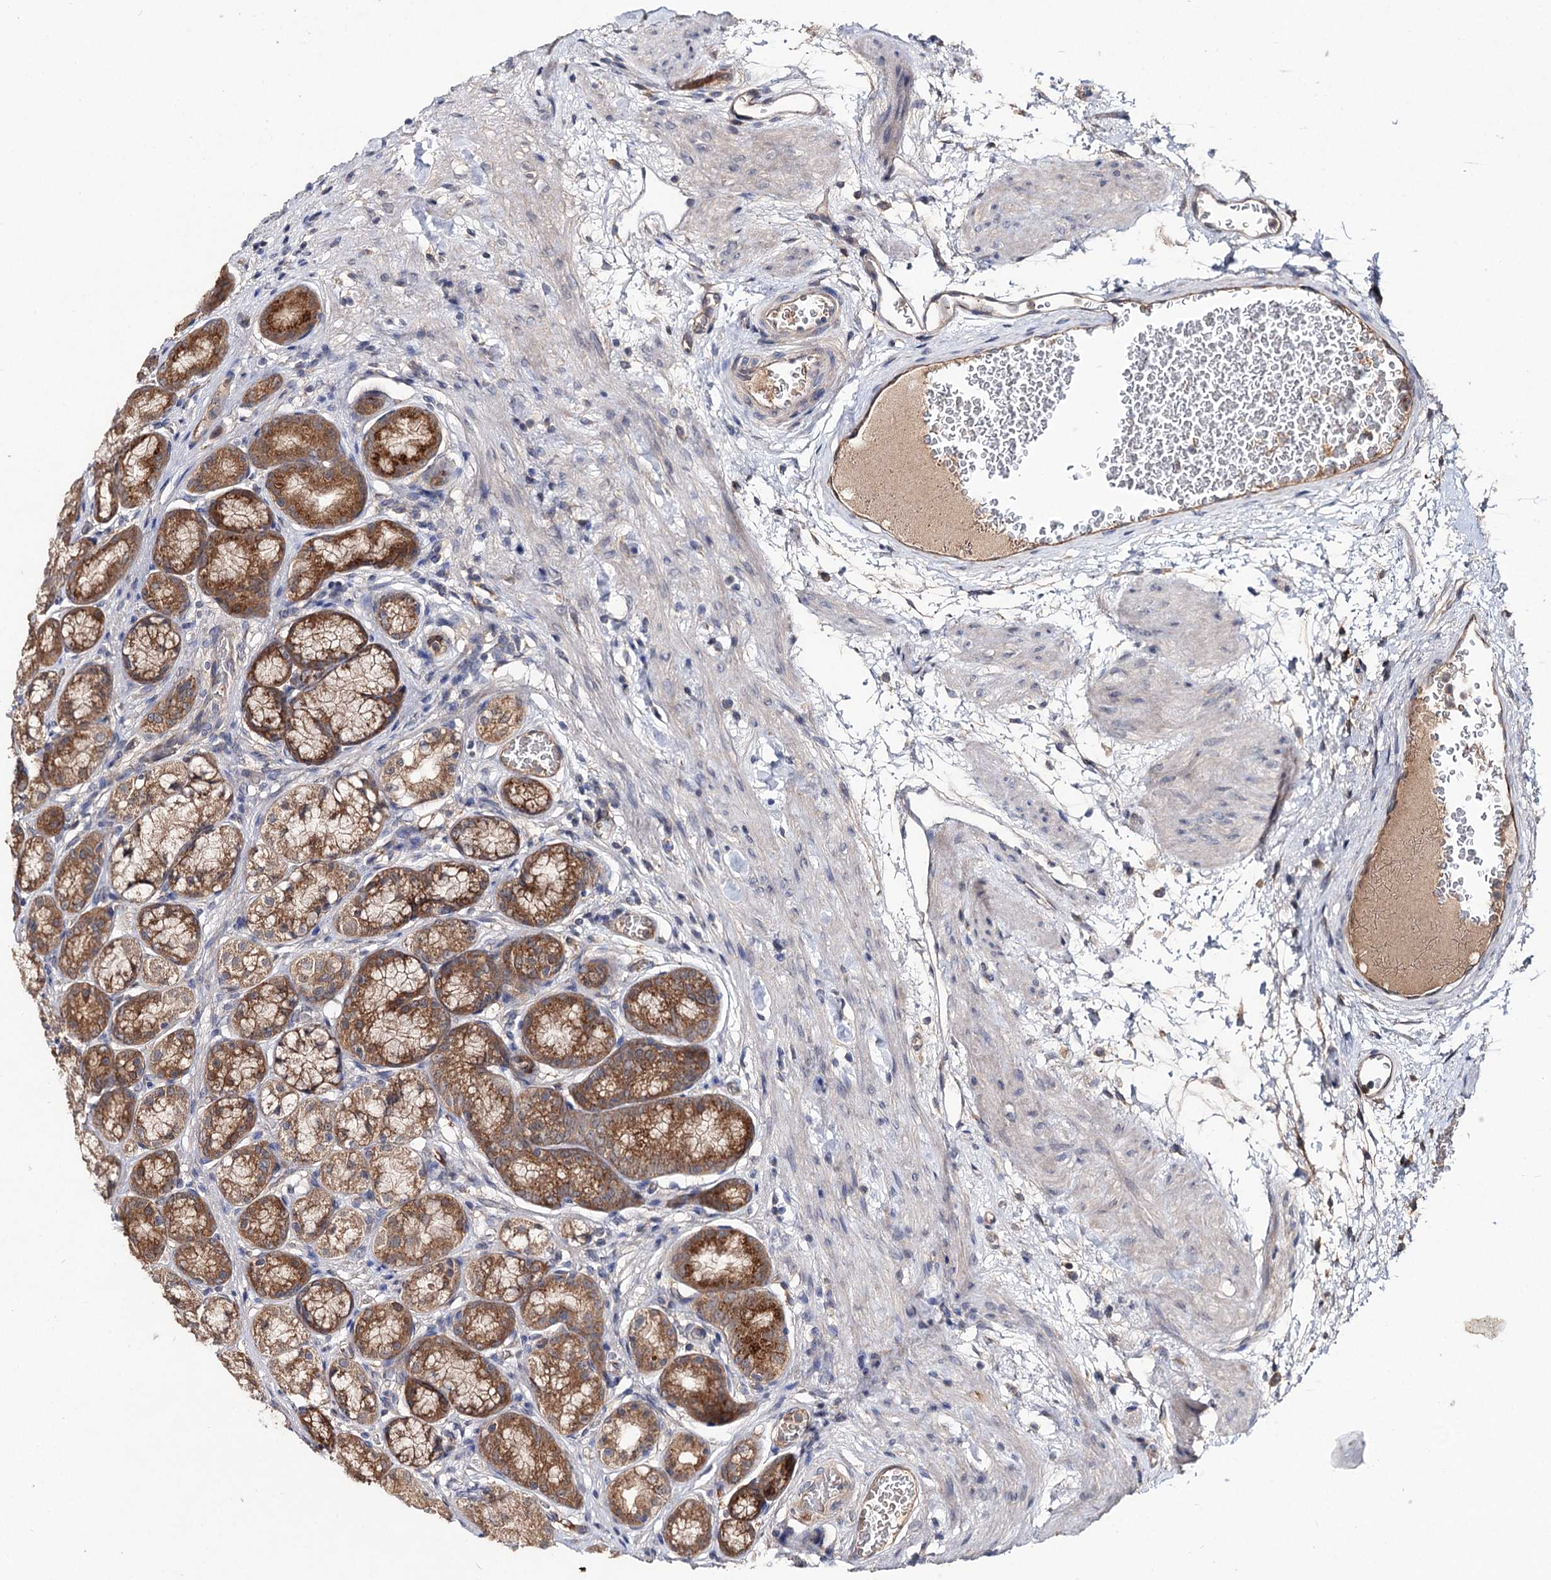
{"staining": {"intensity": "moderate", "quantity": ">75%", "location": "cytoplasmic/membranous,nuclear"}, "tissue": "stomach", "cell_type": "Glandular cells", "image_type": "normal", "snomed": [{"axis": "morphology", "description": "Normal tissue, NOS"}, {"axis": "morphology", "description": "Adenocarcinoma, NOS"}, {"axis": "morphology", "description": "Adenocarcinoma, High grade"}, {"axis": "topography", "description": "Stomach, upper"}, {"axis": "topography", "description": "Stomach"}], "caption": "Immunohistochemical staining of unremarkable human stomach shows medium levels of moderate cytoplasmic/membranous,nuclear expression in about >75% of glandular cells. (DAB (3,3'-diaminobenzidine) IHC with brightfield microscopy, high magnification).", "gene": "NUDCD2", "patient": {"sex": "female", "age": 65}}